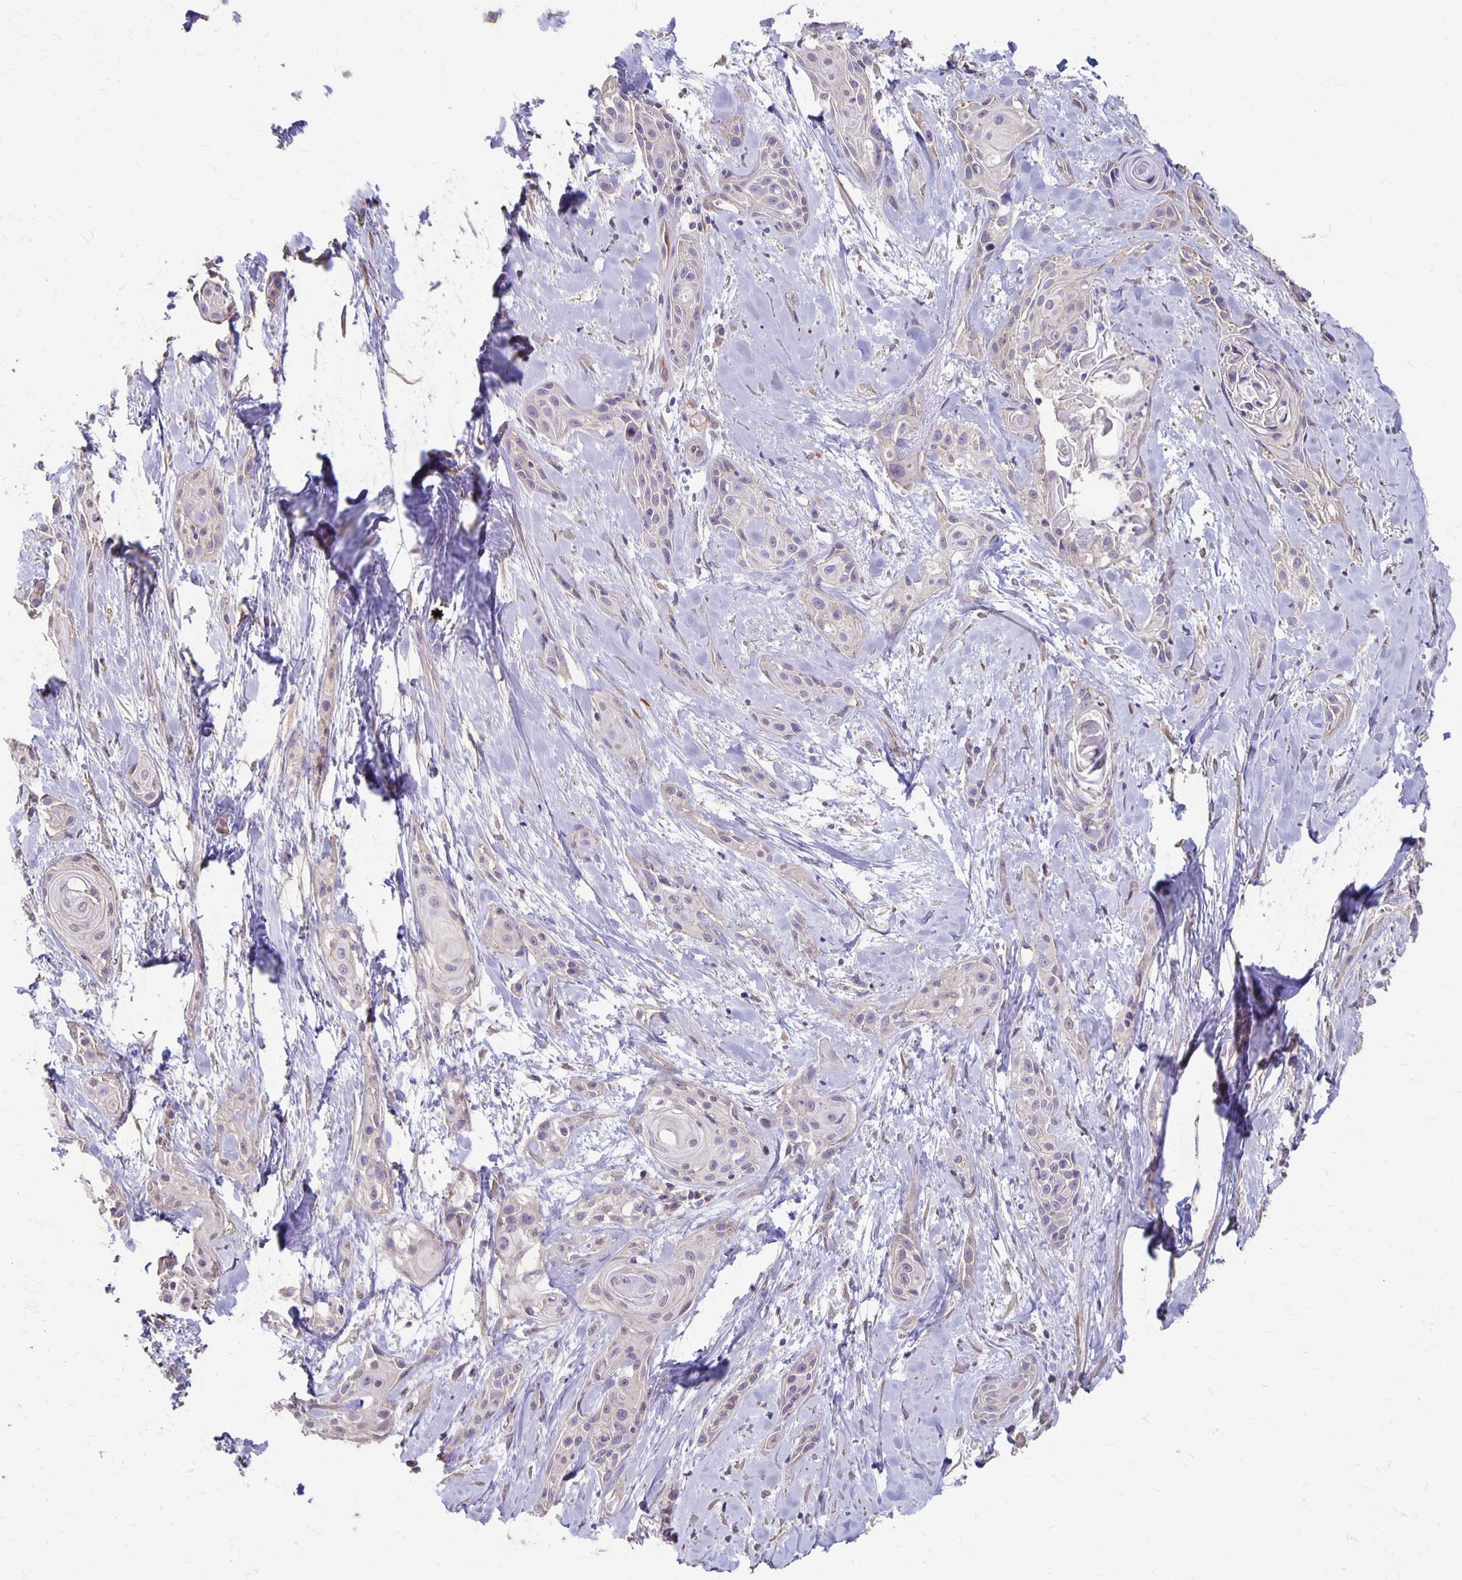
{"staining": {"intensity": "negative", "quantity": "none", "location": "none"}, "tissue": "skin cancer", "cell_type": "Tumor cells", "image_type": "cancer", "snomed": [{"axis": "morphology", "description": "Squamous cell carcinoma, NOS"}, {"axis": "topography", "description": "Skin"}, {"axis": "topography", "description": "Anal"}], "caption": "Tumor cells show no significant staining in skin squamous cell carcinoma. (Stains: DAB IHC with hematoxylin counter stain, Microscopy: brightfield microscopy at high magnification).", "gene": "PPP1R3E", "patient": {"sex": "male", "age": 64}}